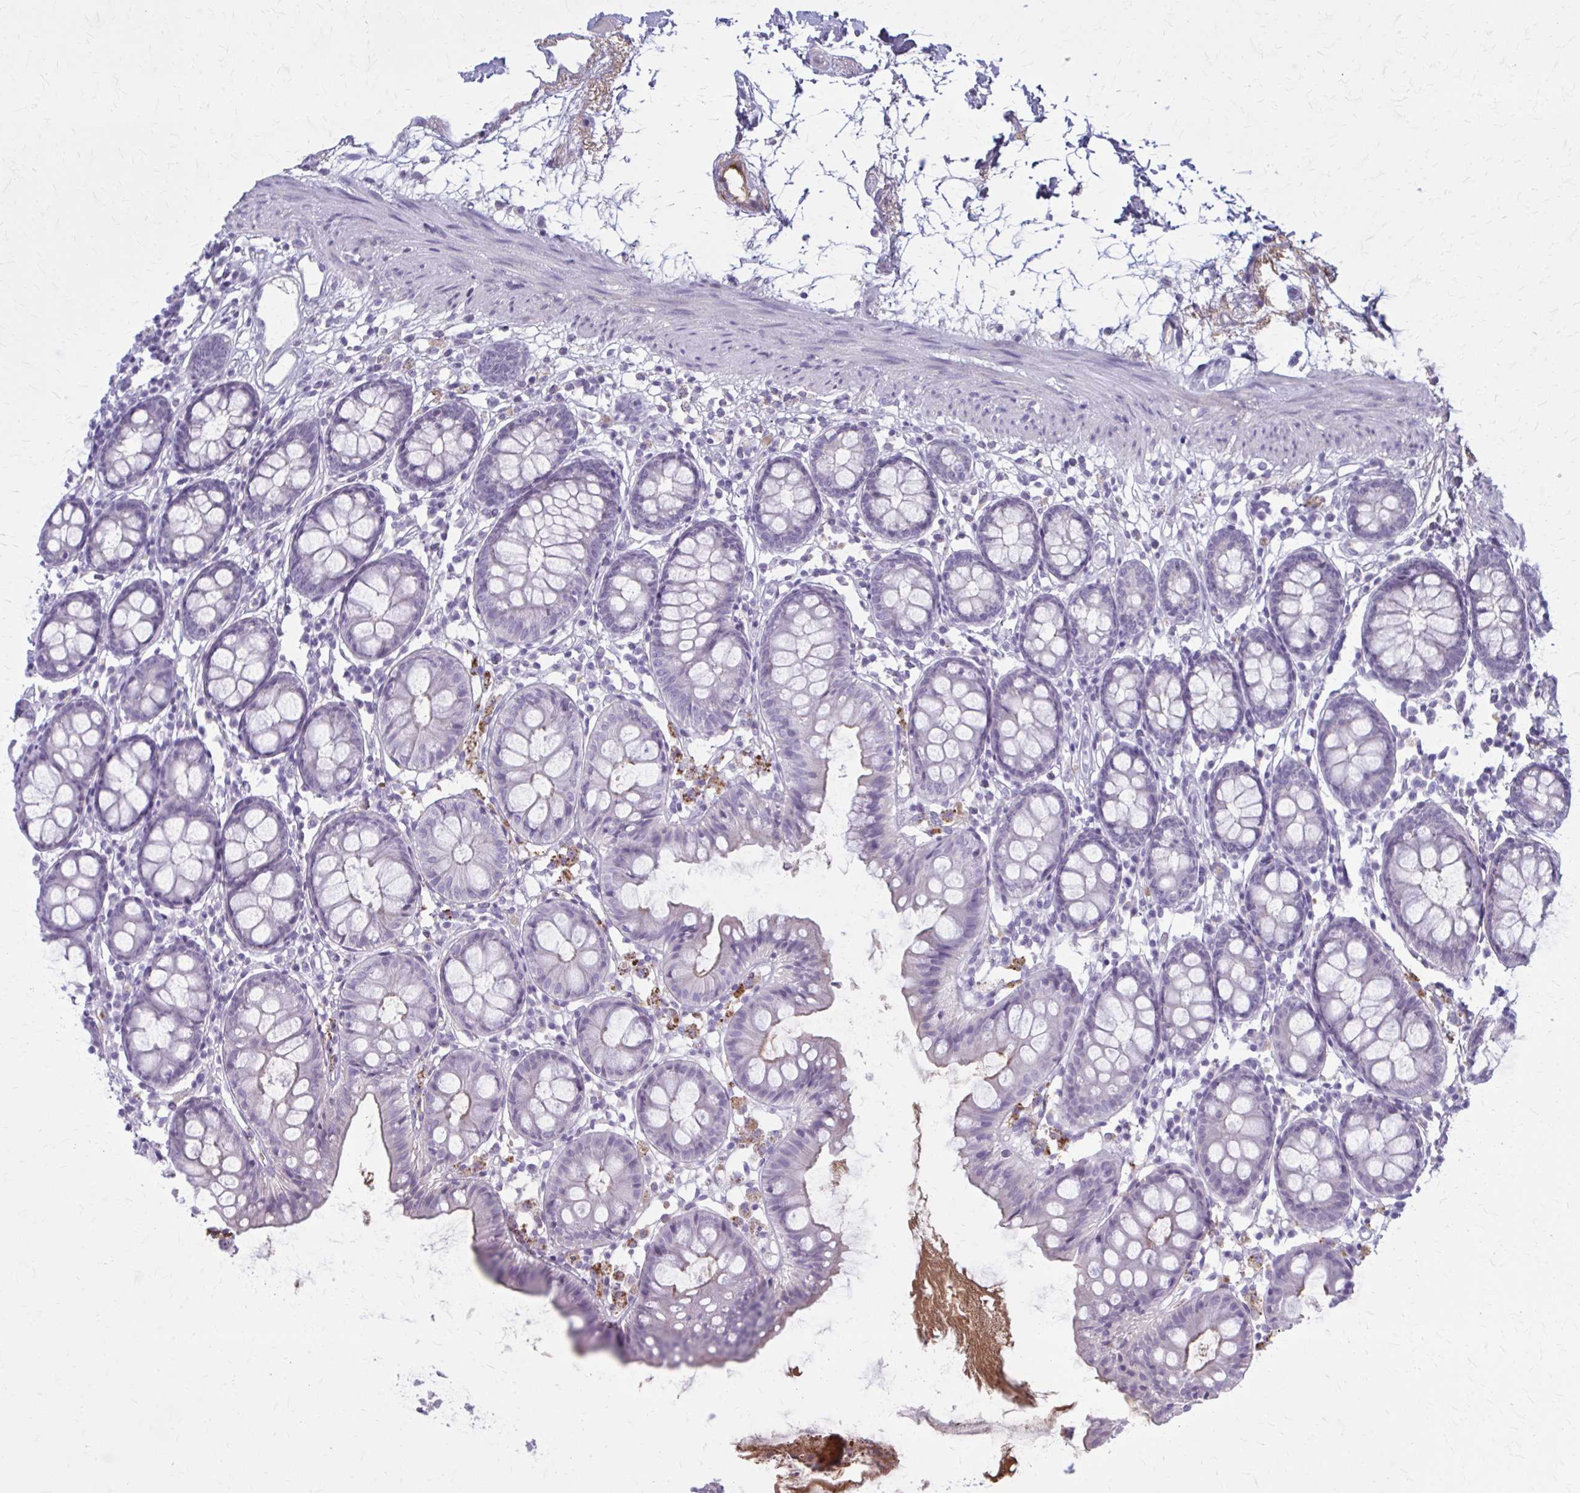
{"staining": {"intensity": "negative", "quantity": "none", "location": "none"}, "tissue": "colon", "cell_type": "Endothelial cells", "image_type": "normal", "snomed": [{"axis": "morphology", "description": "Normal tissue, NOS"}, {"axis": "topography", "description": "Colon"}], "caption": "This is a image of immunohistochemistry (IHC) staining of normal colon, which shows no staining in endothelial cells. (DAB (3,3'-diaminobenzidine) immunohistochemistry with hematoxylin counter stain).", "gene": "SERPIND1", "patient": {"sex": "female", "age": 84}}